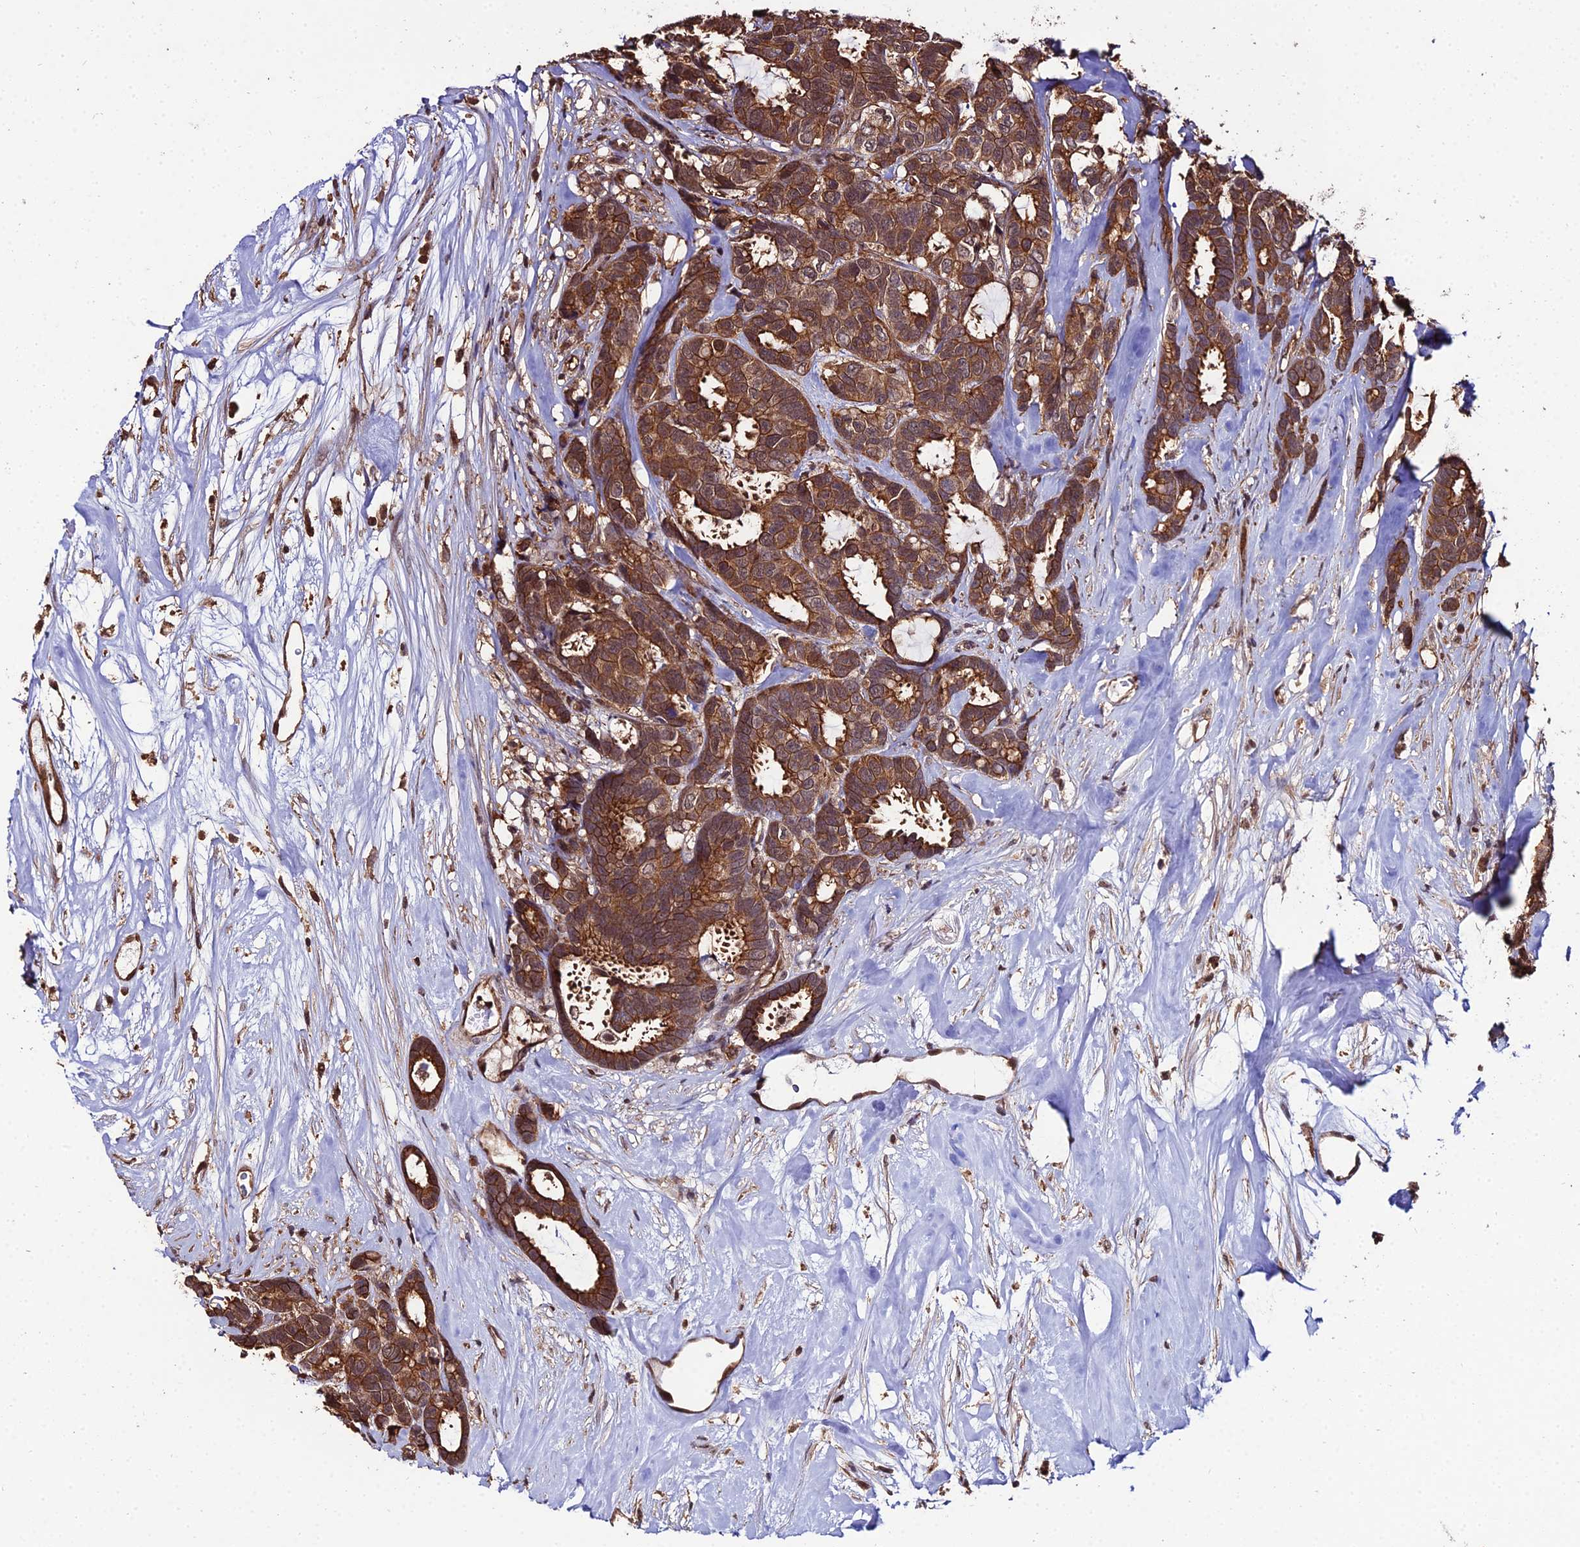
{"staining": {"intensity": "moderate", "quantity": ">75%", "location": "cytoplasmic/membranous,nuclear"}, "tissue": "breast cancer", "cell_type": "Tumor cells", "image_type": "cancer", "snomed": [{"axis": "morphology", "description": "Duct carcinoma"}, {"axis": "topography", "description": "Breast"}], "caption": "The histopathology image shows immunohistochemical staining of infiltrating ductal carcinoma (breast). There is moderate cytoplasmic/membranous and nuclear expression is seen in about >75% of tumor cells.", "gene": "PPP4C", "patient": {"sex": "female", "age": 87}}